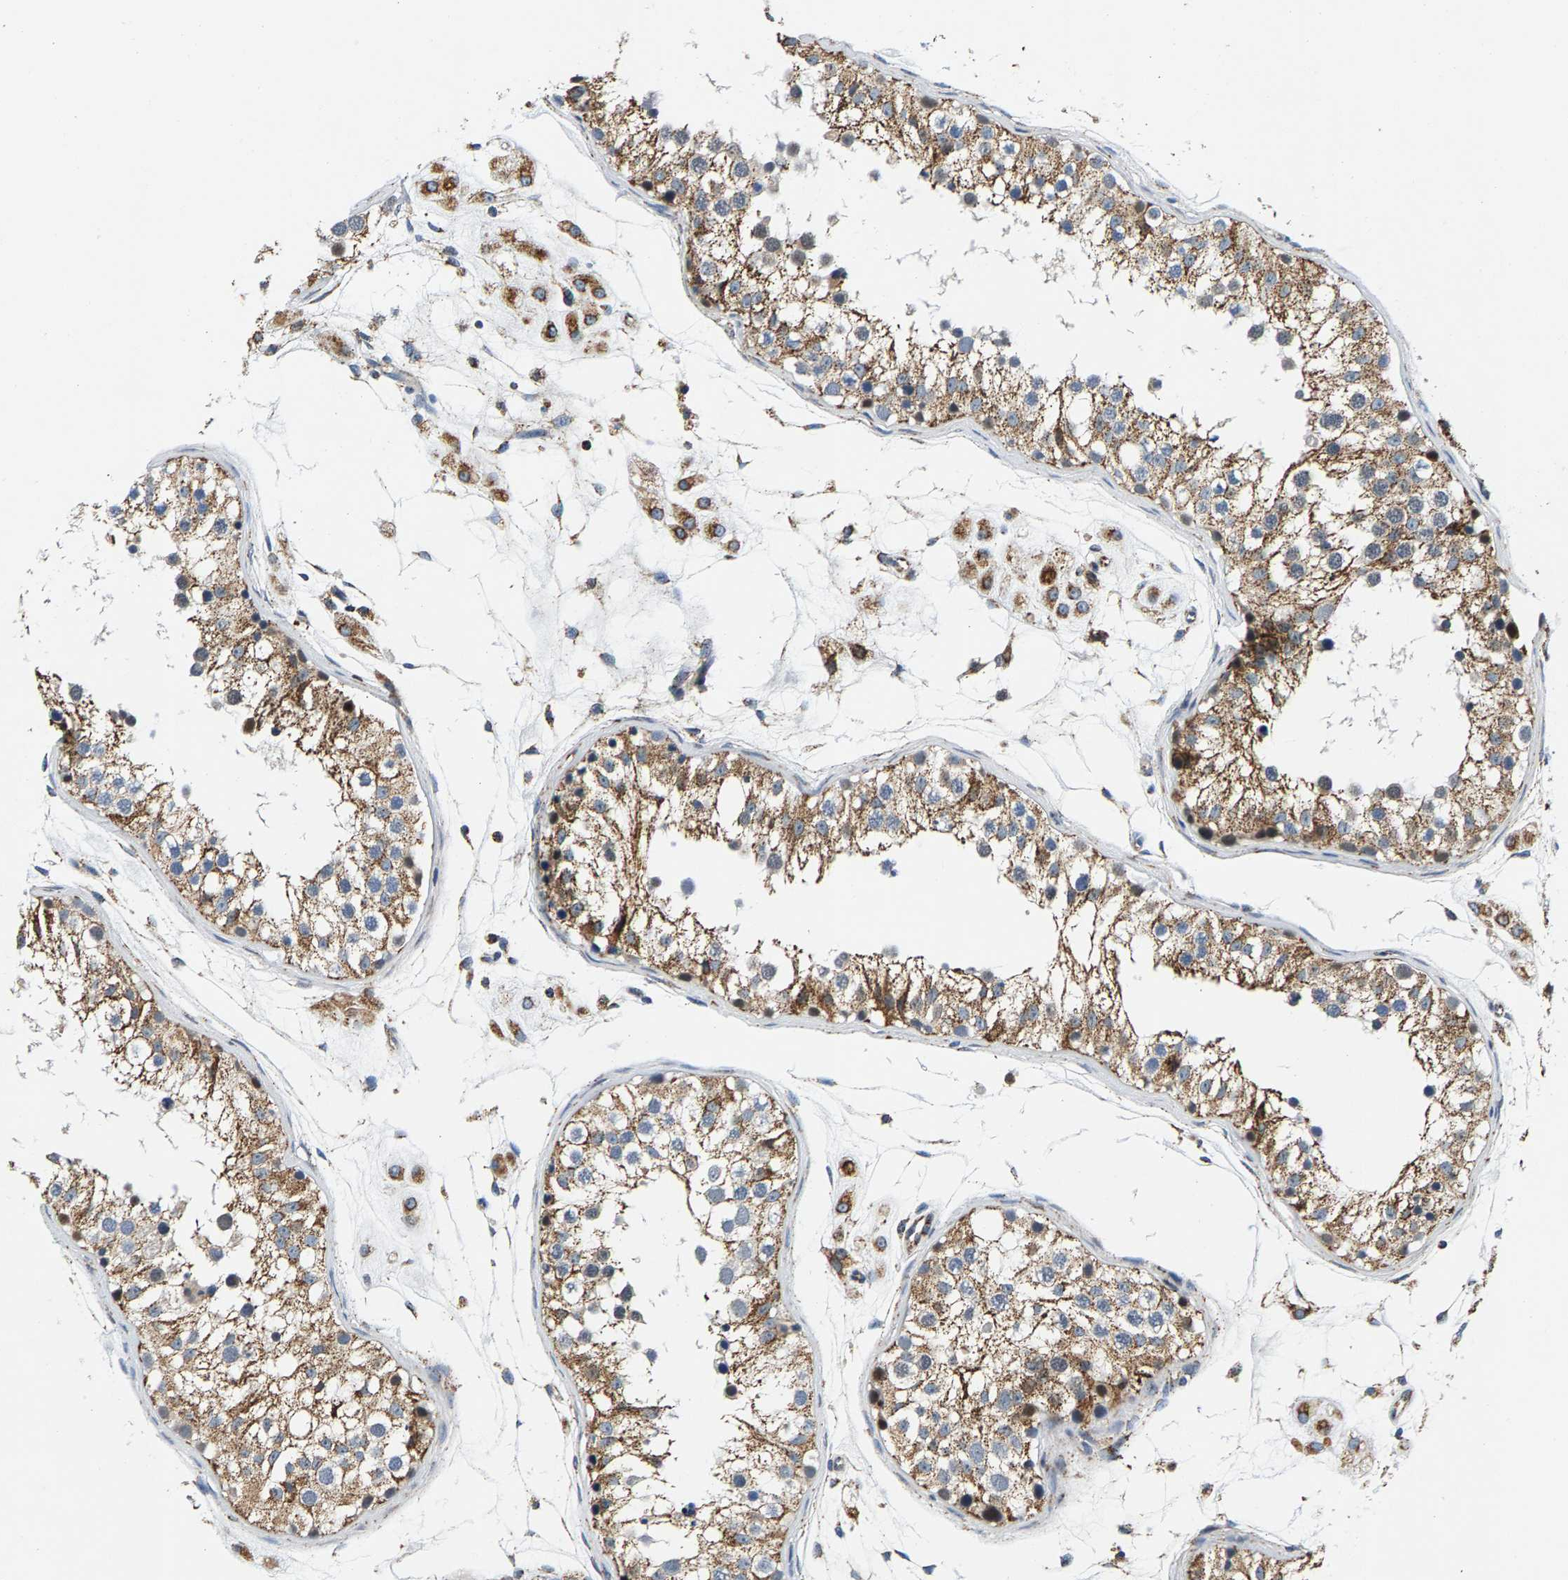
{"staining": {"intensity": "moderate", "quantity": ">75%", "location": "cytoplasmic/membranous"}, "tissue": "testis", "cell_type": "Cells in seminiferous ducts", "image_type": "normal", "snomed": [{"axis": "morphology", "description": "Normal tissue, NOS"}, {"axis": "morphology", "description": "Adenocarcinoma, metastatic, NOS"}, {"axis": "topography", "description": "Testis"}], "caption": "Protein positivity by immunohistochemistry (IHC) displays moderate cytoplasmic/membranous positivity in about >75% of cells in seminiferous ducts in benign testis.", "gene": "PDE1A", "patient": {"sex": "male", "age": 26}}